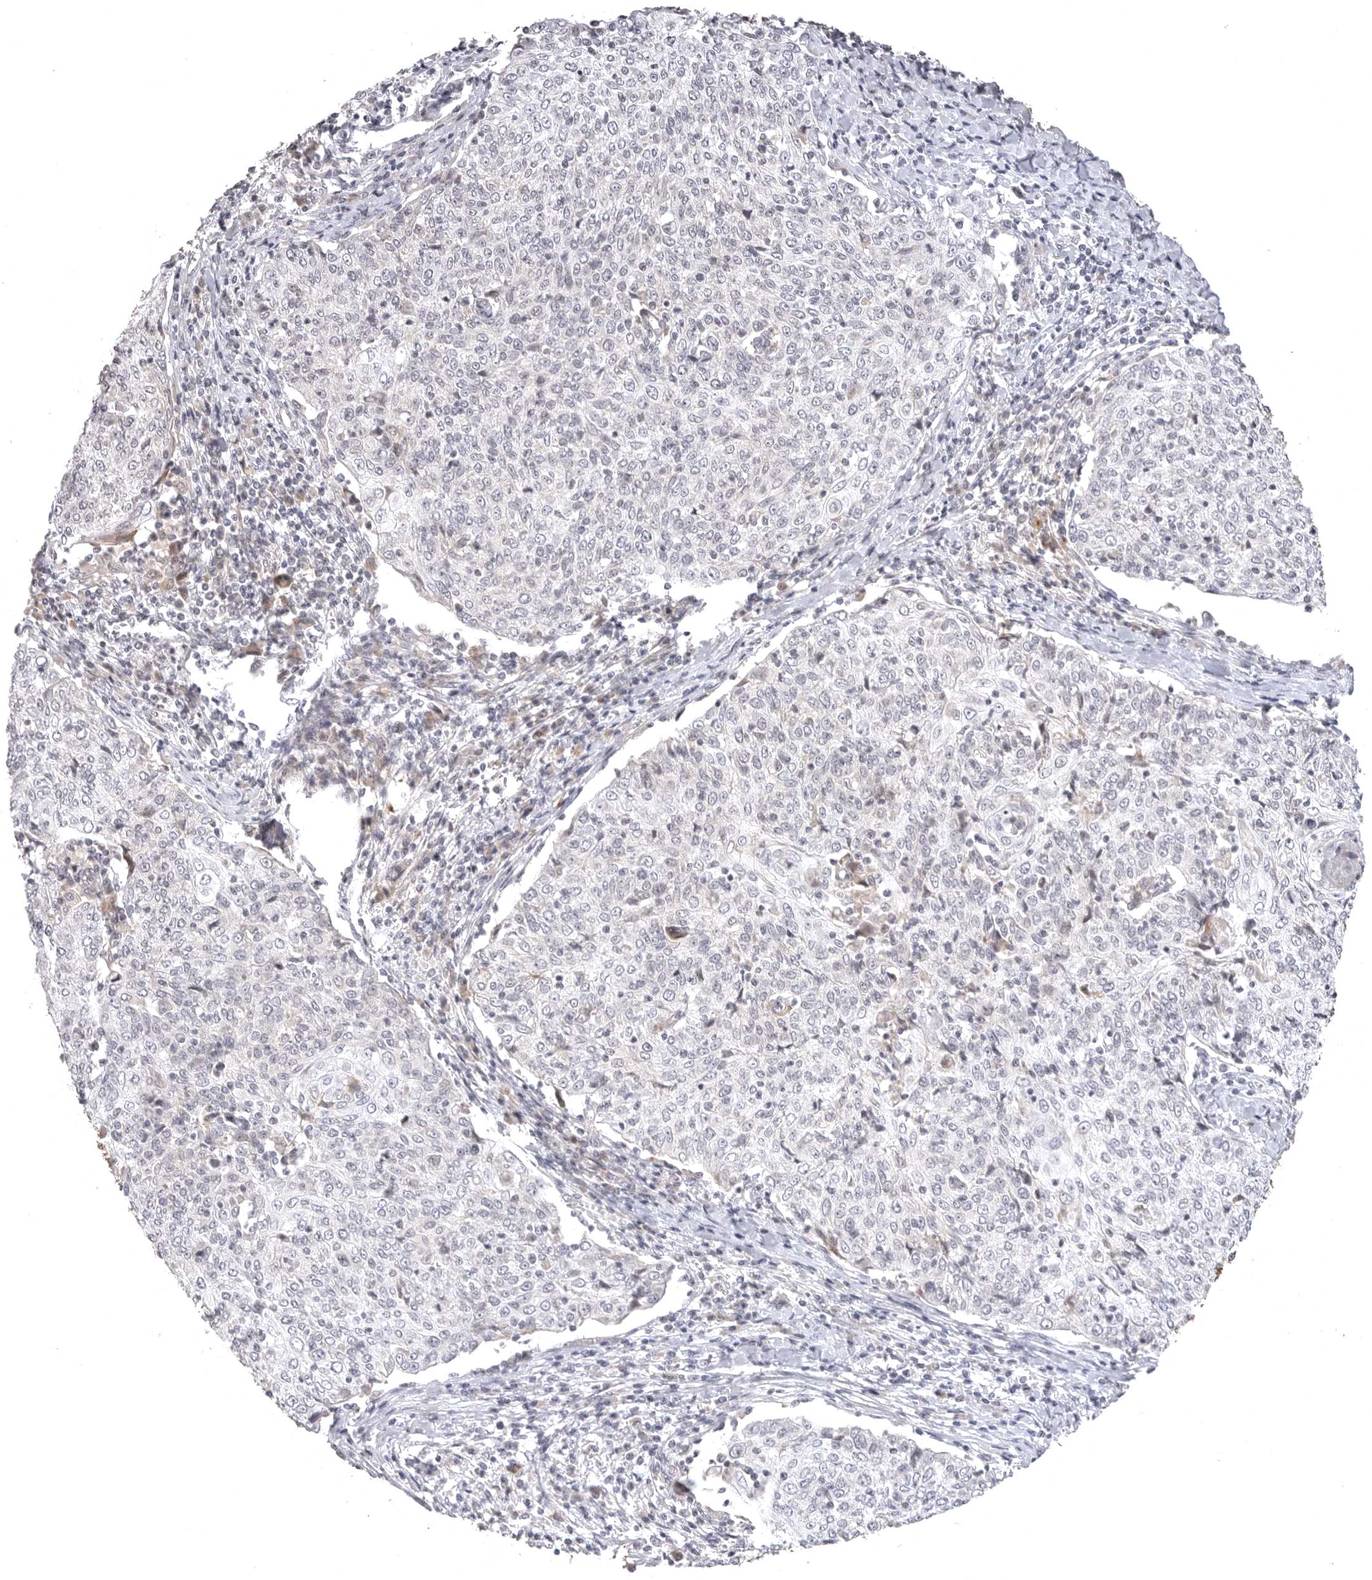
{"staining": {"intensity": "negative", "quantity": "none", "location": "none"}, "tissue": "cervical cancer", "cell_type": "Tumor cells", "image_type": "cancer", "snomed": [{"axis": "morphology", "description": "Squamous cell carcinoma, NOS"}, {"axis": "topography", "description": "Cervix"}], "caption": "Immunohistochemistry (IHC) of human squamous cell carcinoma (cervical) exhibits no positivity in tumor cells.", "gene": "CD300LD", "patient": {"sex": "female", "age": 48}}